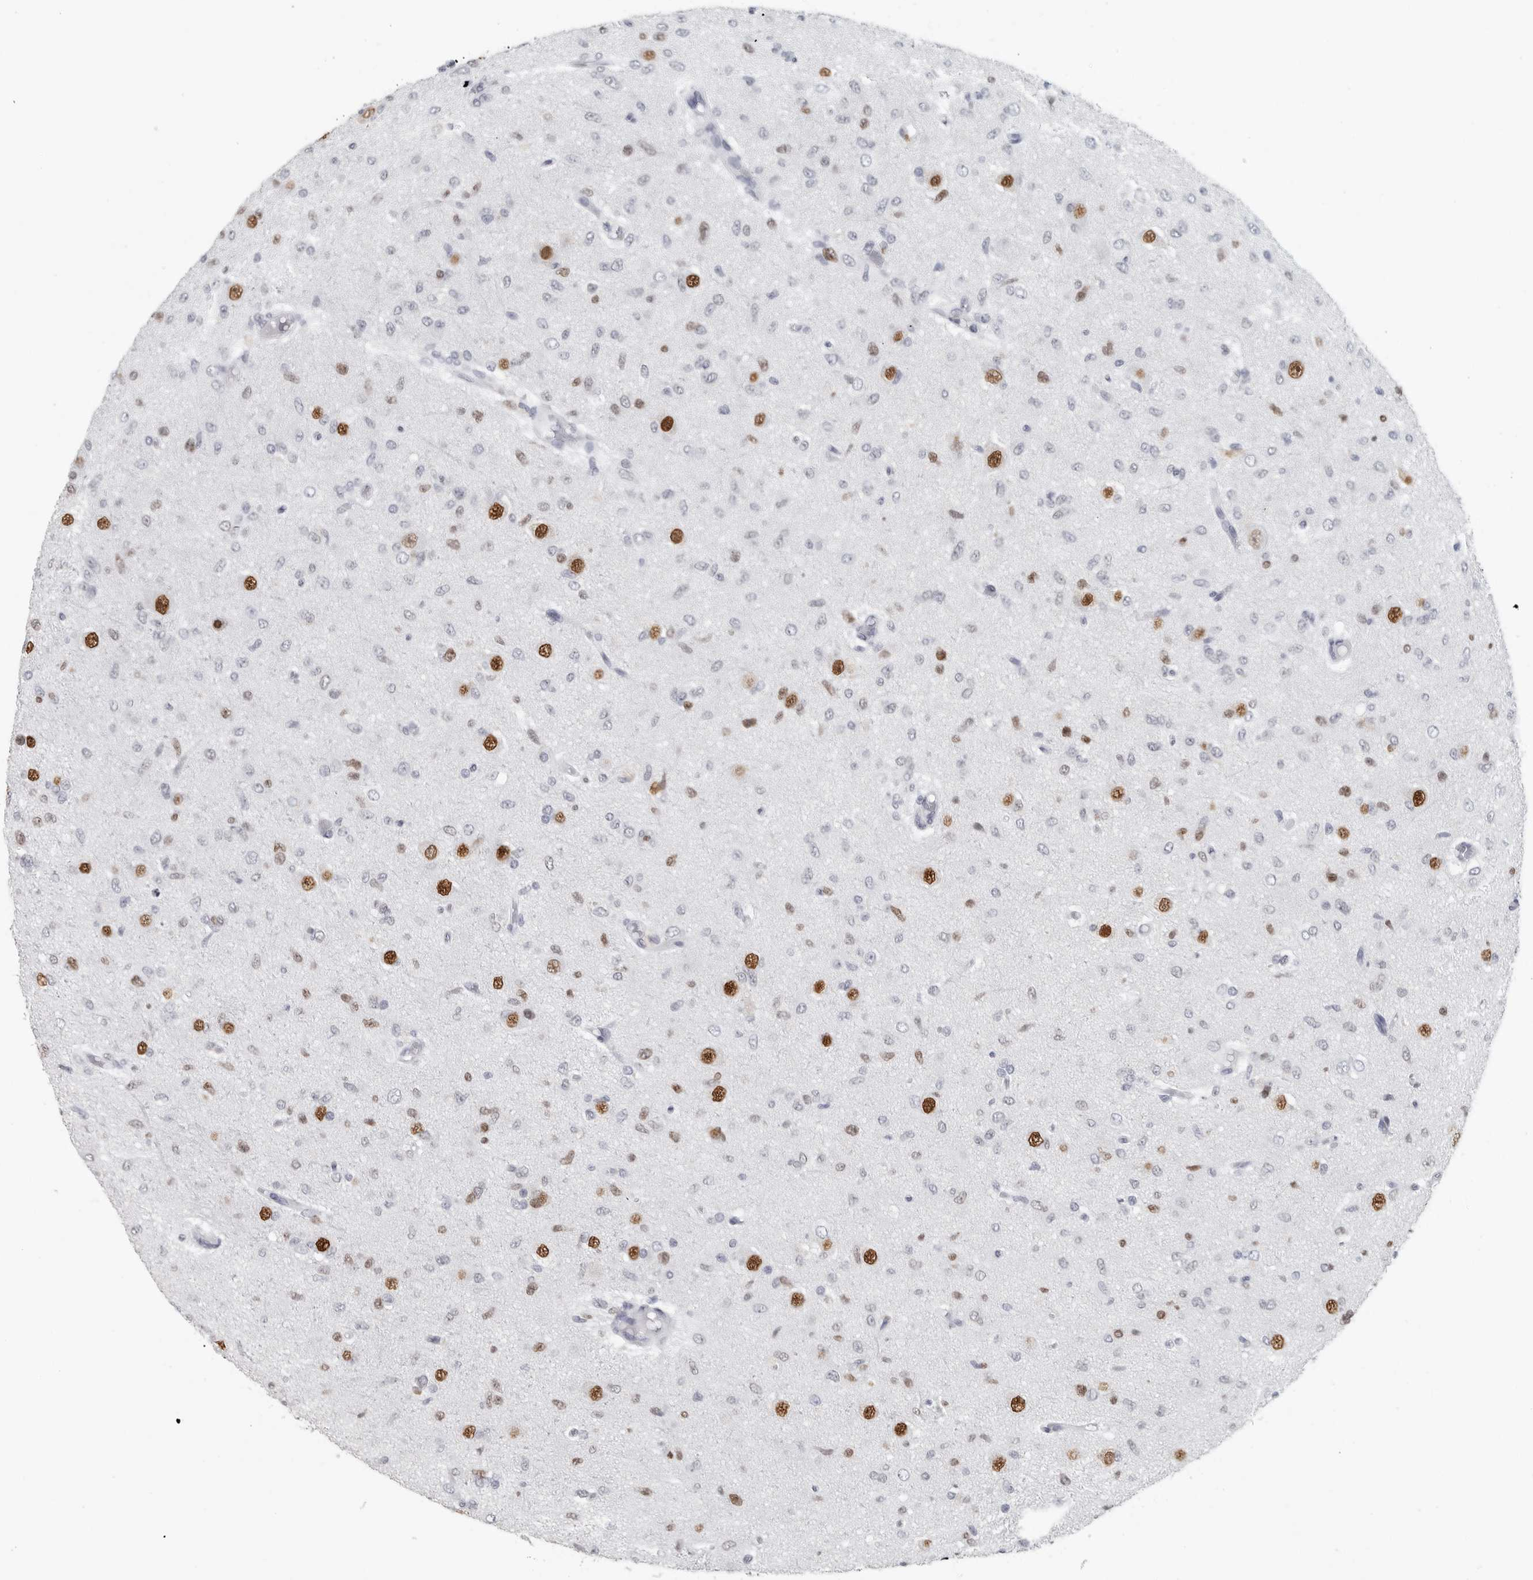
{"staining": {"intensity": "weak", "quantity": "<25%", "location": "nuclear"}, "tissue": "glioma", "cell_type": "Tumor cells", "image_type": "cancer", "snomed": [{"axis": "morphology", "description": "Glioma, malignant, High grade"}, {"axis": "topography", "description": "Brain"}], "caption": "A high-resolution image shows IHC staining of glioma, which reveals no significant expression in tumor cells. (DAB immunohistochemistry, high magnification).", "gene": "SATB2", "patient": {"sex": "female", "age": 59}}